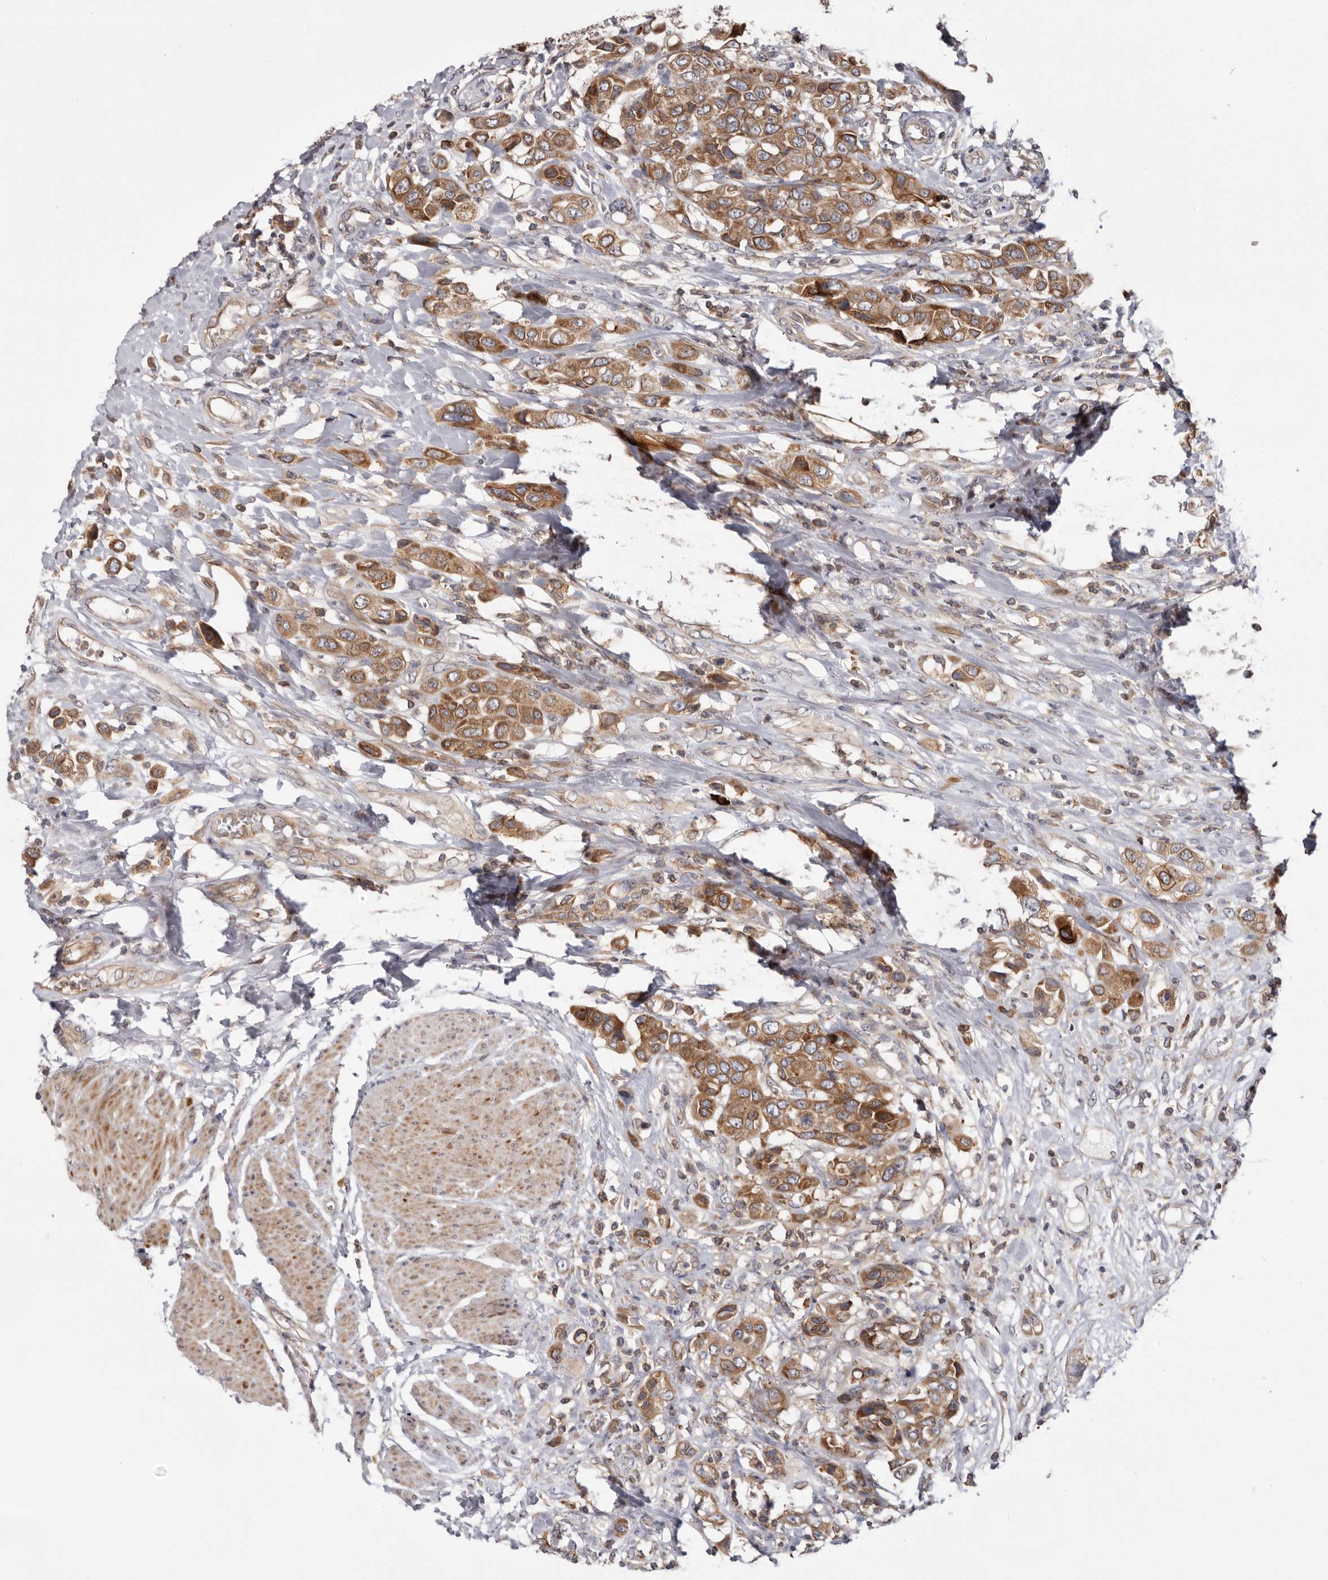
{"staining": {"intensity": "moderate", "quantity": ">75%", "location": "cytoplasmic/membranous"}, "tissue": "urothelial cancer", "cell_type": "Tumor cells", "image_type": "cancer", "snomed": [{"axis": "morphology", "description": "Urothelial carcinoma, High grade"}, {"axis": "topography", "description": "Urinary bladder"}], "caption": "Moderate cytoplasmic/membranous protein staining is identified in approximately >75% of tumor cells in urothelial cancer.", "gene": "TMUB1", "patient": {"sex": "male", "age": 50}}